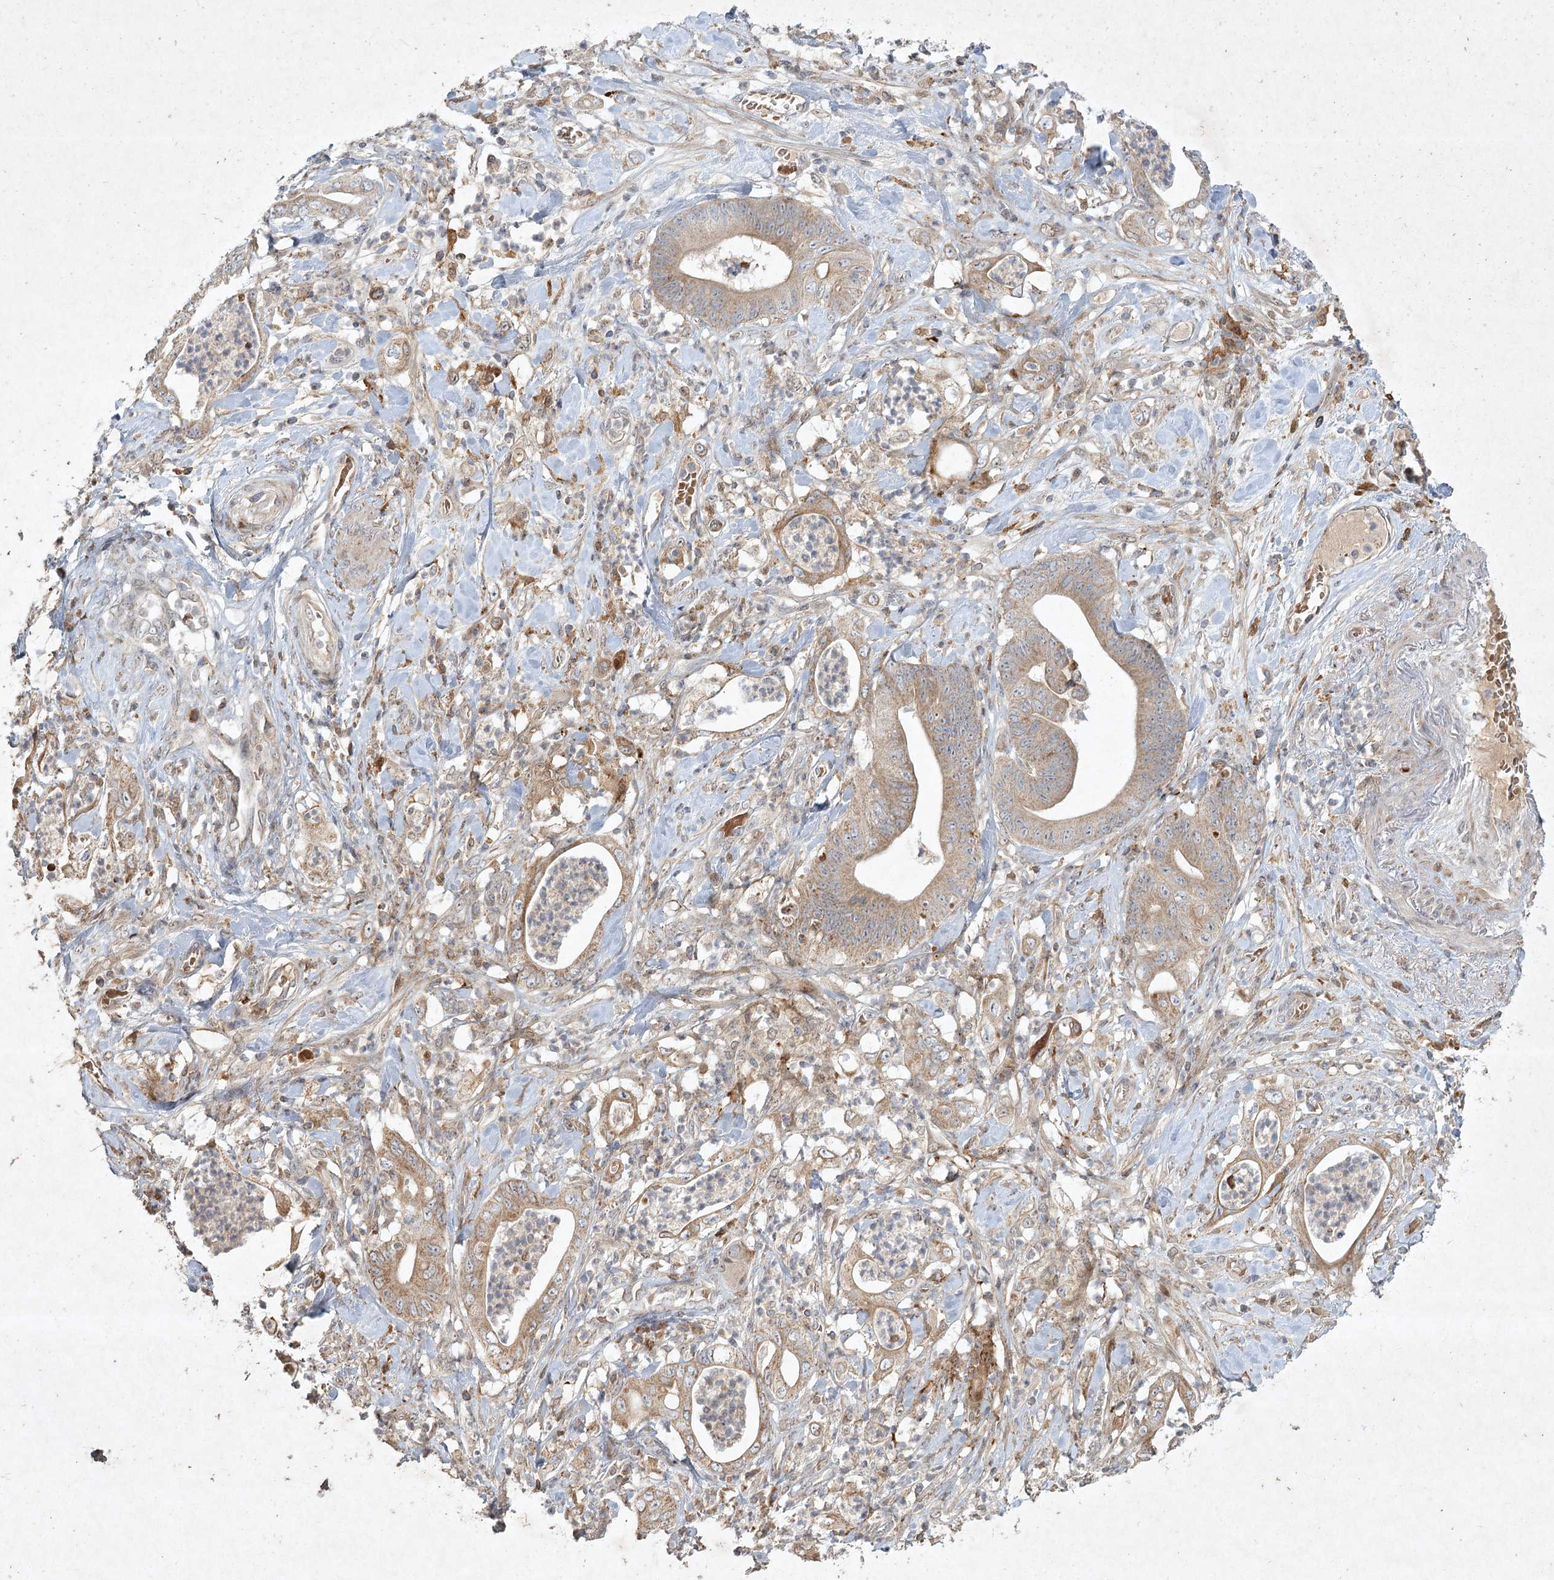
{"staining": {"intensity": "moderate", "quantity": "25%-75%", "location": "cytoplasmic/membranous"}, "tissue": "stomach cancer", "cell_type": "Tumor cells", "image_type": "cancer", "snomed": [{"axis": "morphology", "description": "Adenocarcinoma, NOS"}, {"axis": "topography", "description": "Stomach"}], "caption": "Protein staining demonstrates moderate cytoplasmic/membranous positivity in about 25%-75% of tumor cells in adenocarcinoma (stomach).", "gene": "KBTBD4", "patient": {"sex": "female", "age": 73}}